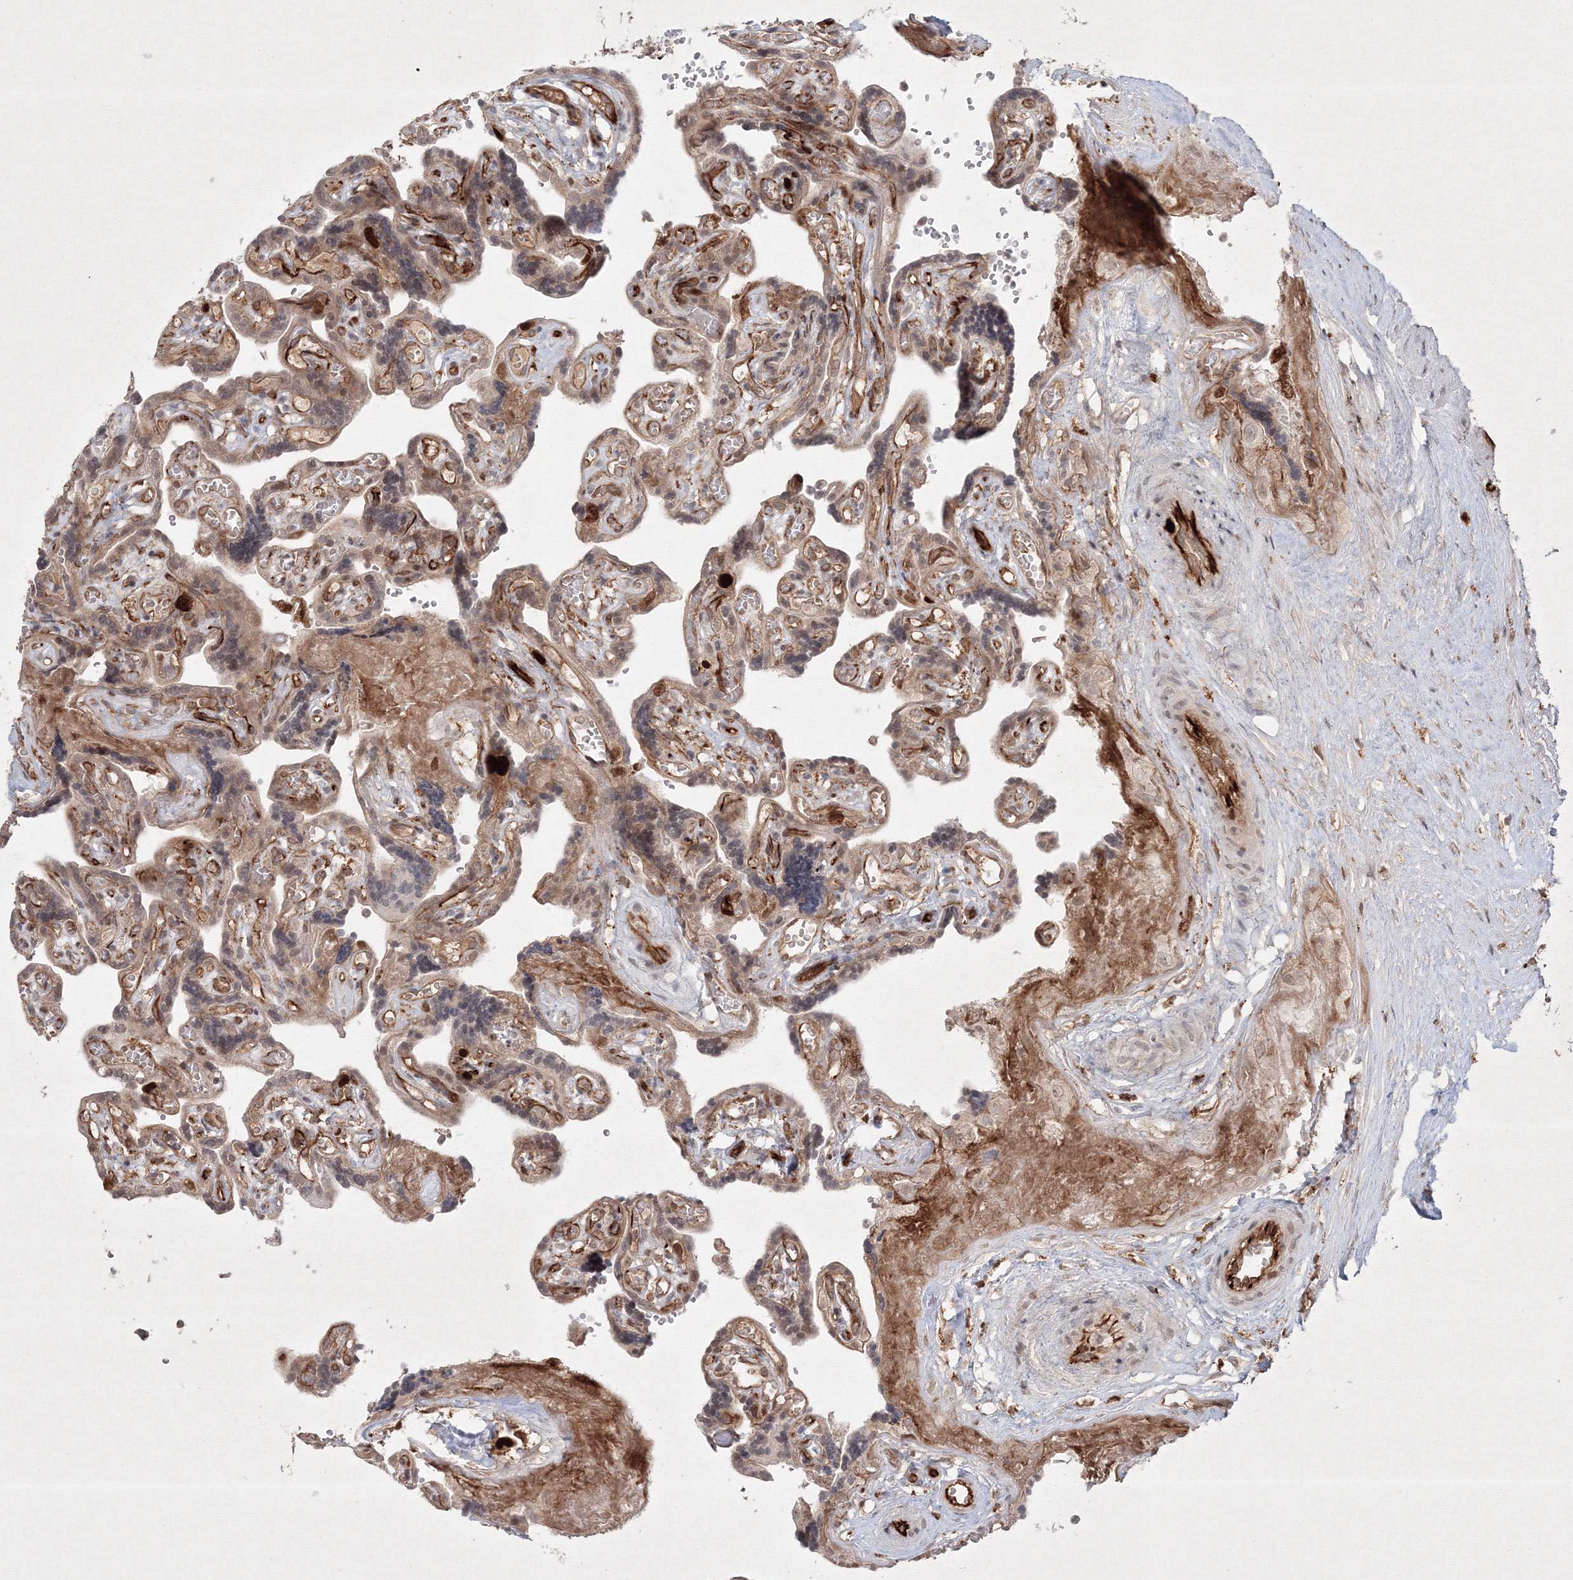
{"staining": {"intensity": "moderate", "quantity": "25%-75%", "location": "cytoplasmic/membranous,nuclear"}, "tissue": "placenta", "cell_type": "Trophoblastic cells", "image_type": "normal", "snomed": [{"axis": "morphology", "description": "Normal tissue, NOS"}, {"axis": "topography", "description": "Placenta"}], "caption": "Immunohistochemistry (IHC) image of benign placenta stained for a protein (brown), which exhibits medium levels of moderate cytoplasmic/membranous,nuclear expression in about 25%-75% of trophoblastic cells.", "gene": "KIF20A", "patient": {"sex": "female", "age": 30}}